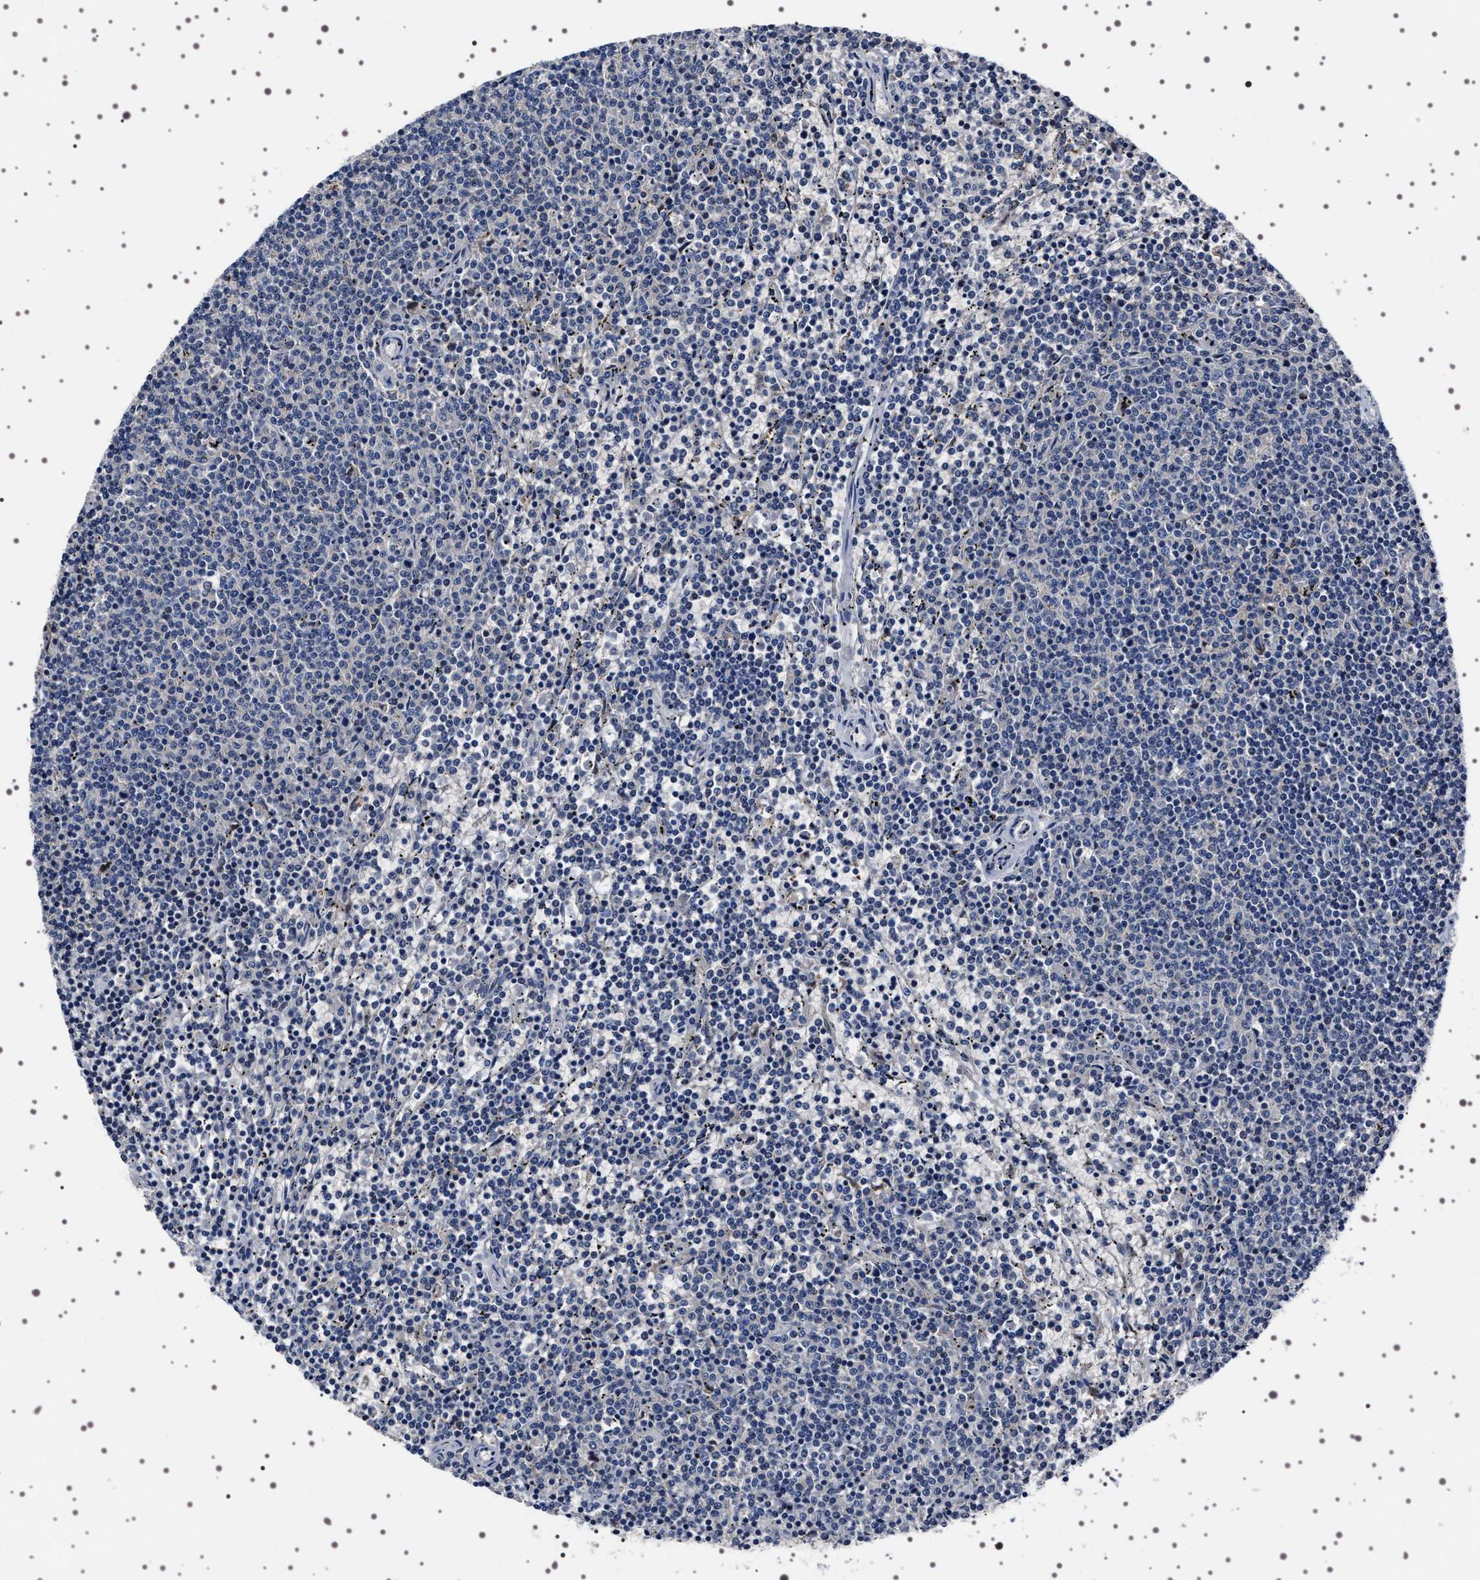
{"staining": {"intensity": "negative", "quantity": "none", "location": "none"}, "tissue": "lymphoma", "cell_type": "Tumor cells", "image_type": "cancer", "snomed": [{"axis": "morphology", "description": "Malignant lymphoma, non-Hodgkin's type, Low grade"}, {"axis": "topography", "description": "Spleen"}], "caption": "The histopathology image demonstrates no significant staining in tumor cells of lymphoma.", "gene": "TARBP1", "patient": {"sex": "female", "age": 50}}